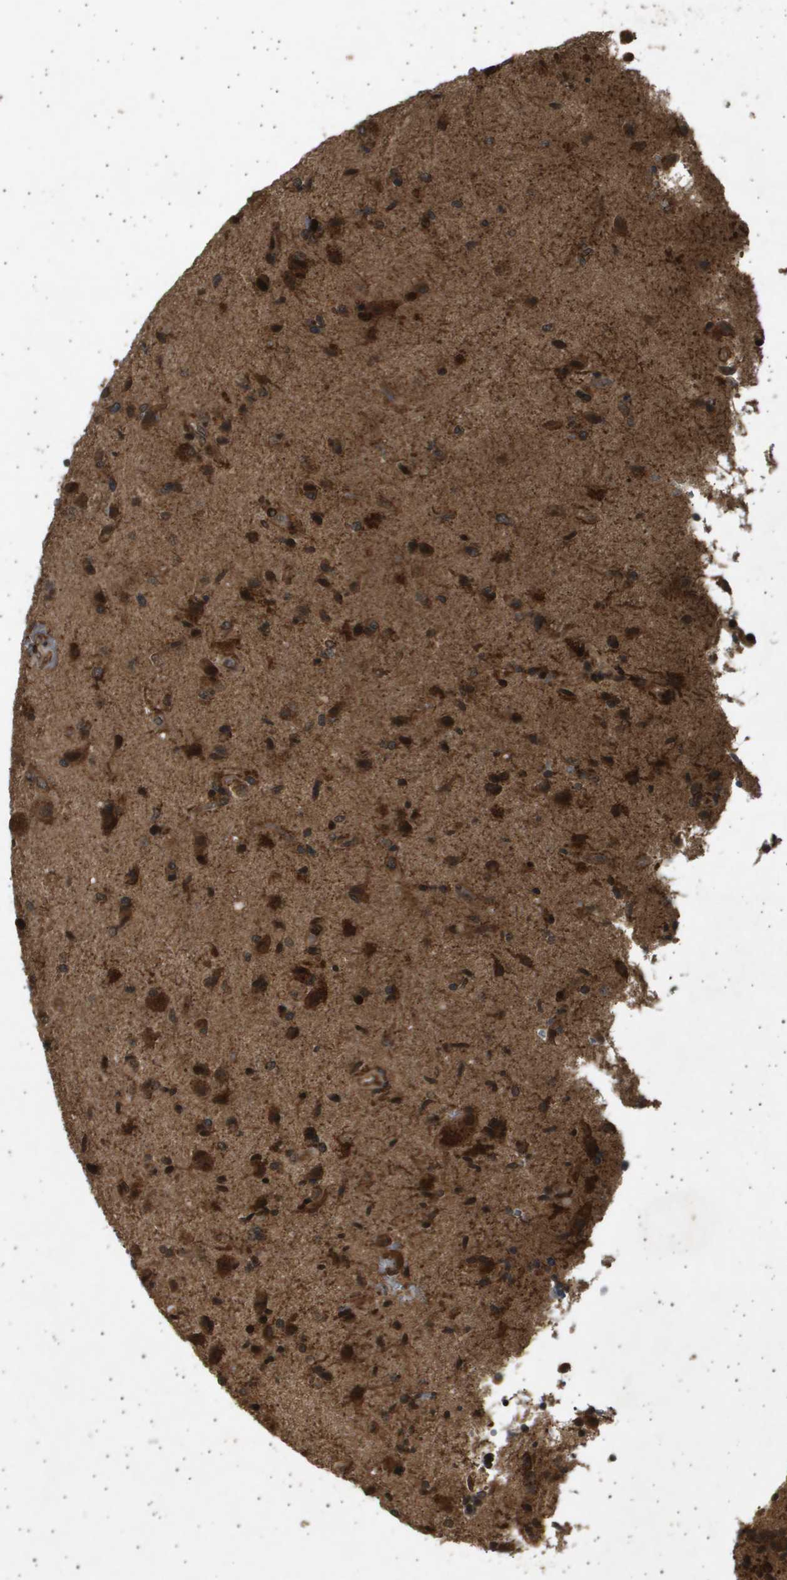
{"staining": {"intensity": "strong", "quantity": ">75%", "location": "cytoplasmic/membranous,nuclear"}, "tissue": "glioma", "cell_type": "Tumor cells", "image_type": "cancer", "snomed": [{"axis": "morphology", "description": "Glioma, malignant, High grade"}, {"axis": "topography", "description": "Brain"}], "caption": "The immunohistochemical stain labels strong cytoplasmic/membranous and nuclear expression in tumor cells of glioma tissue. (DAB (3,3'-diaminobenzidine) IHC with brightfield microscopy, high magnification).", "gene": "TNRC6A", "patient": {"sex": "male", "age": 72}}